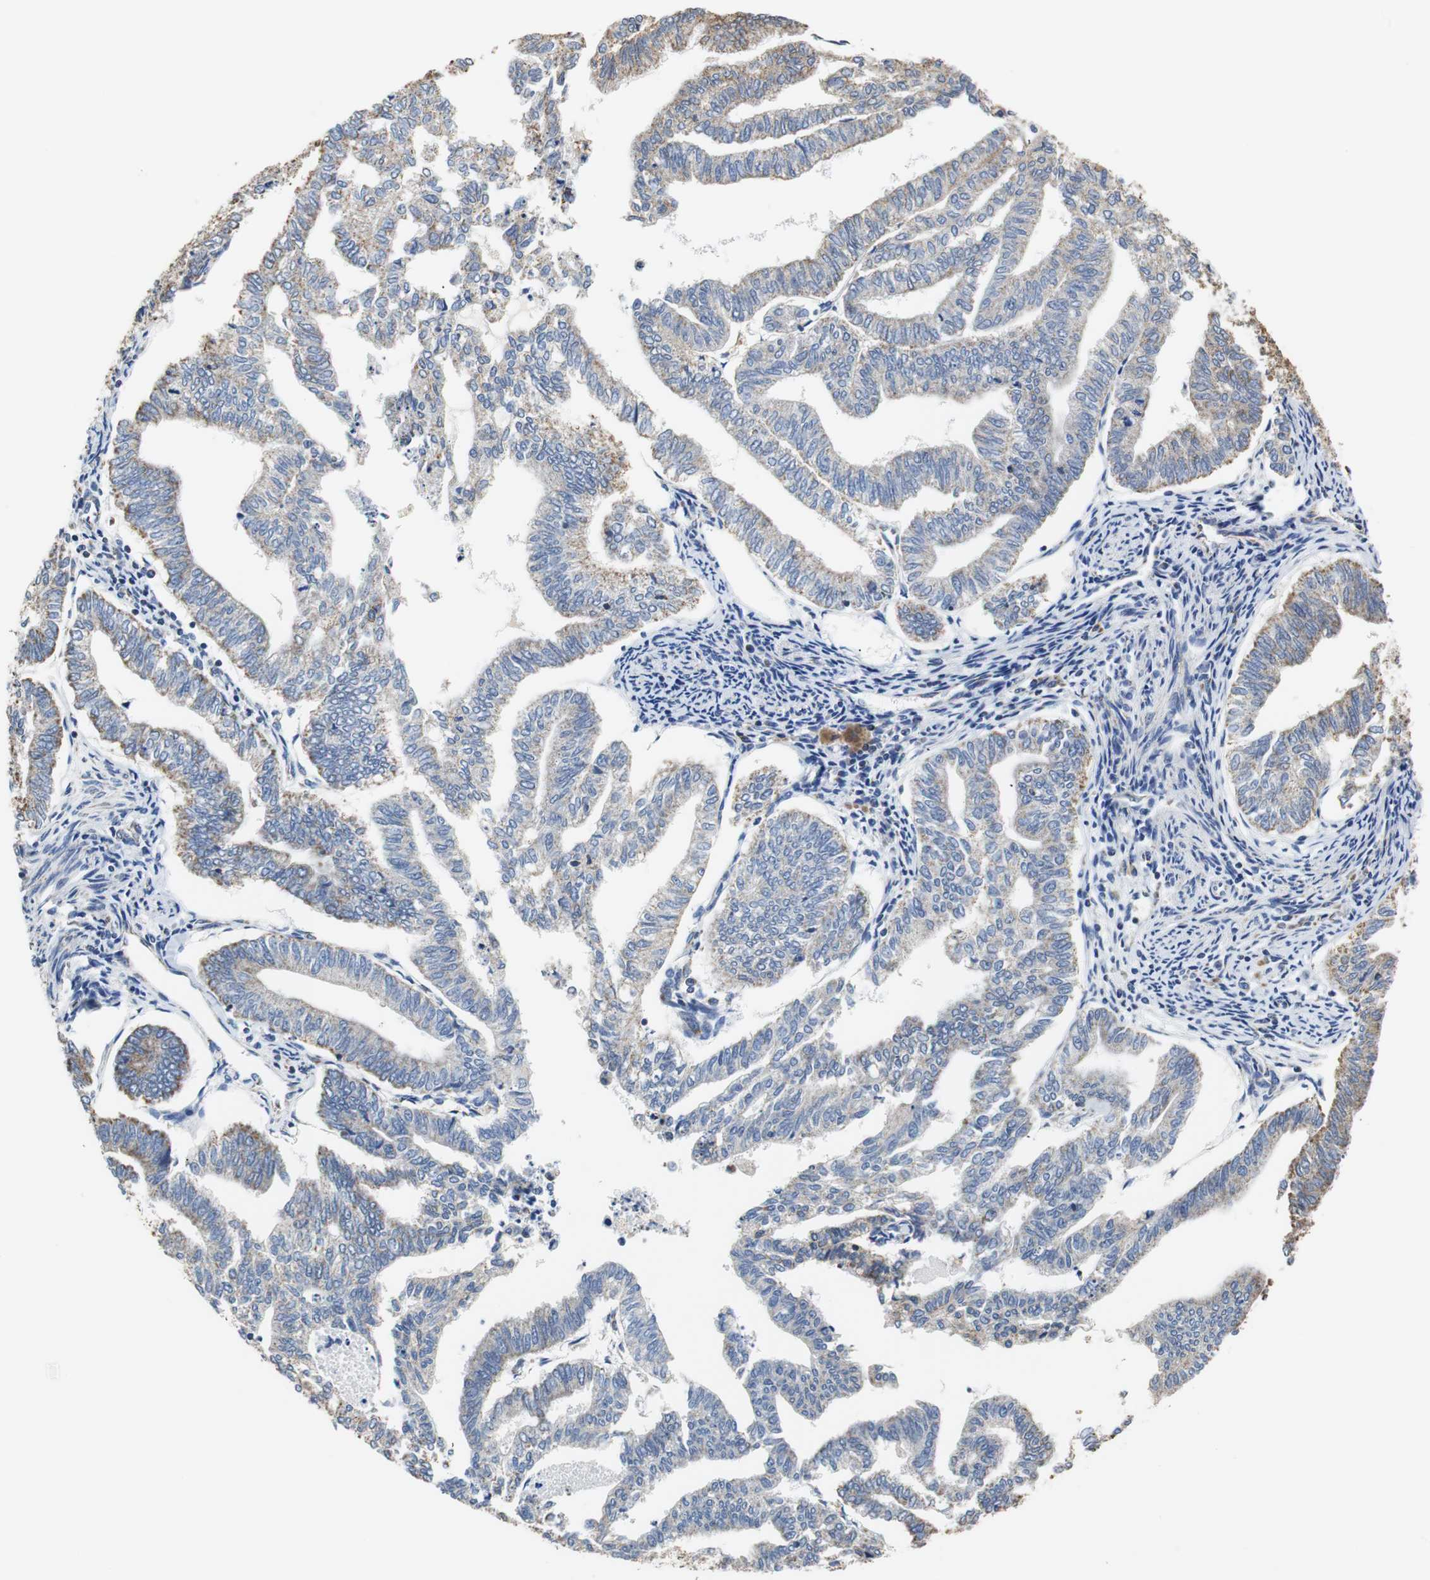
{"staining": {"intensity": "weak", "quantity": ">75%", "location": "cytoplasmic/membranous"}, "tissue": "endometrial cancer", "cell_type": "Tumor cells", "image_type": "cancer", "snomed": [{"axis": "morphology", "description": "Adenocarcinoma, NOS"}, {"axis": "topography", "description": "Endometrium"}], "caption": "Protein staining of adenocarcinoma (endometrial) tissue reveals weak cytoplasmic/membranous expression in about >75% of tumor cells.", "gene": "PCK1", "patient": {"sex": "female", "age": 79}}